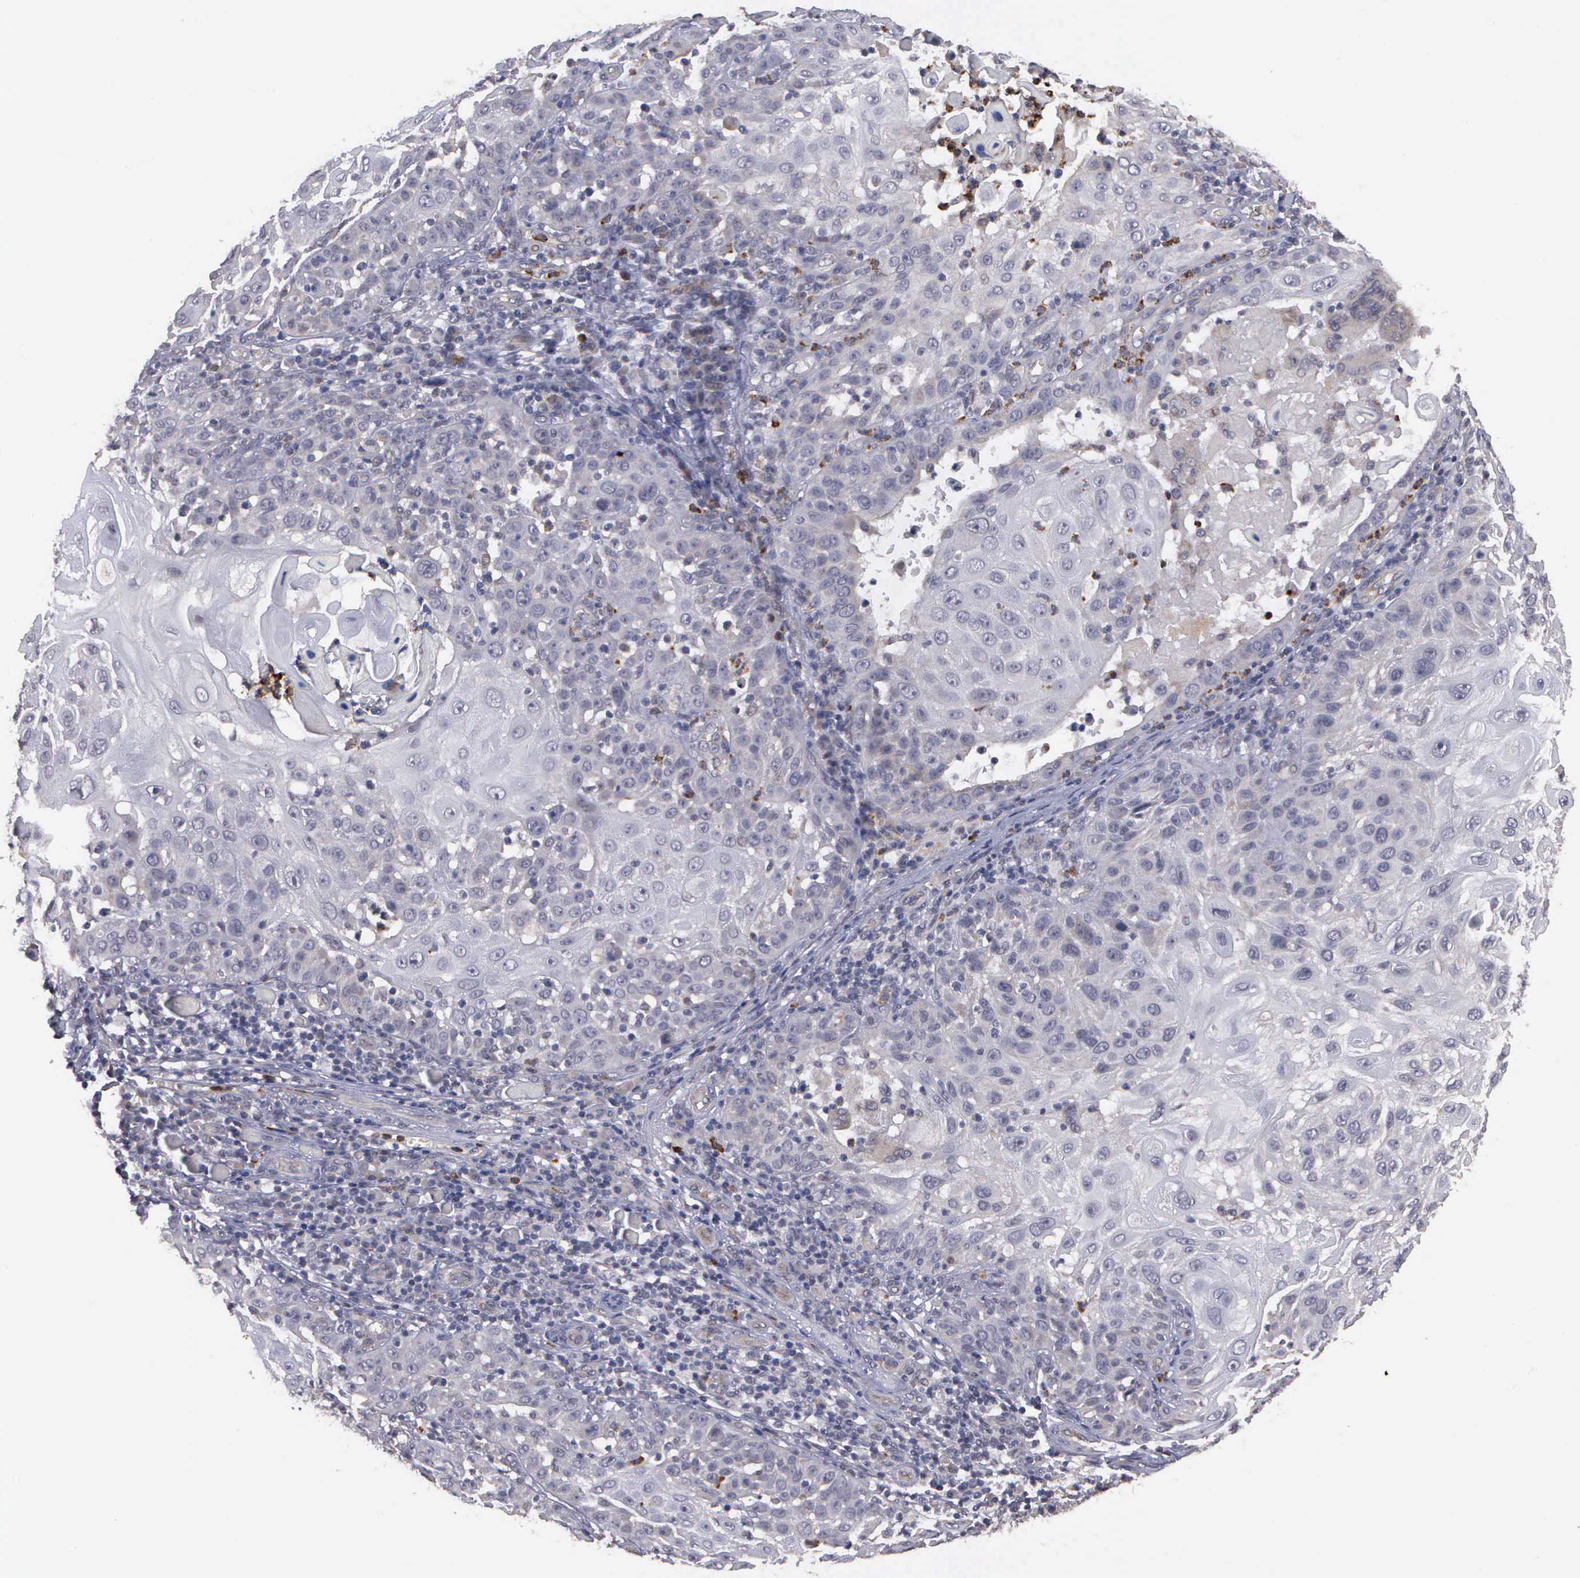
{"staining": {"intensity": "weak", "quantity": "<25%", "location": "cytoplasmic/membranous"}, "tissue": "skin cancer", "cell_type": "Tumor cells", "image_type": "cancer", "snomed": [{"axis": "morphology", "description": "Squamous cell carcinoma, NOS"}, {"axis": "topography", "description": "Skin"}], "caption": "Protein analysis of skin squamous cell carcinoma exhibits no significant staining in tumor cells.", "gene": "MAP3K9", "patient": {"sex": "female", "age": 89}}